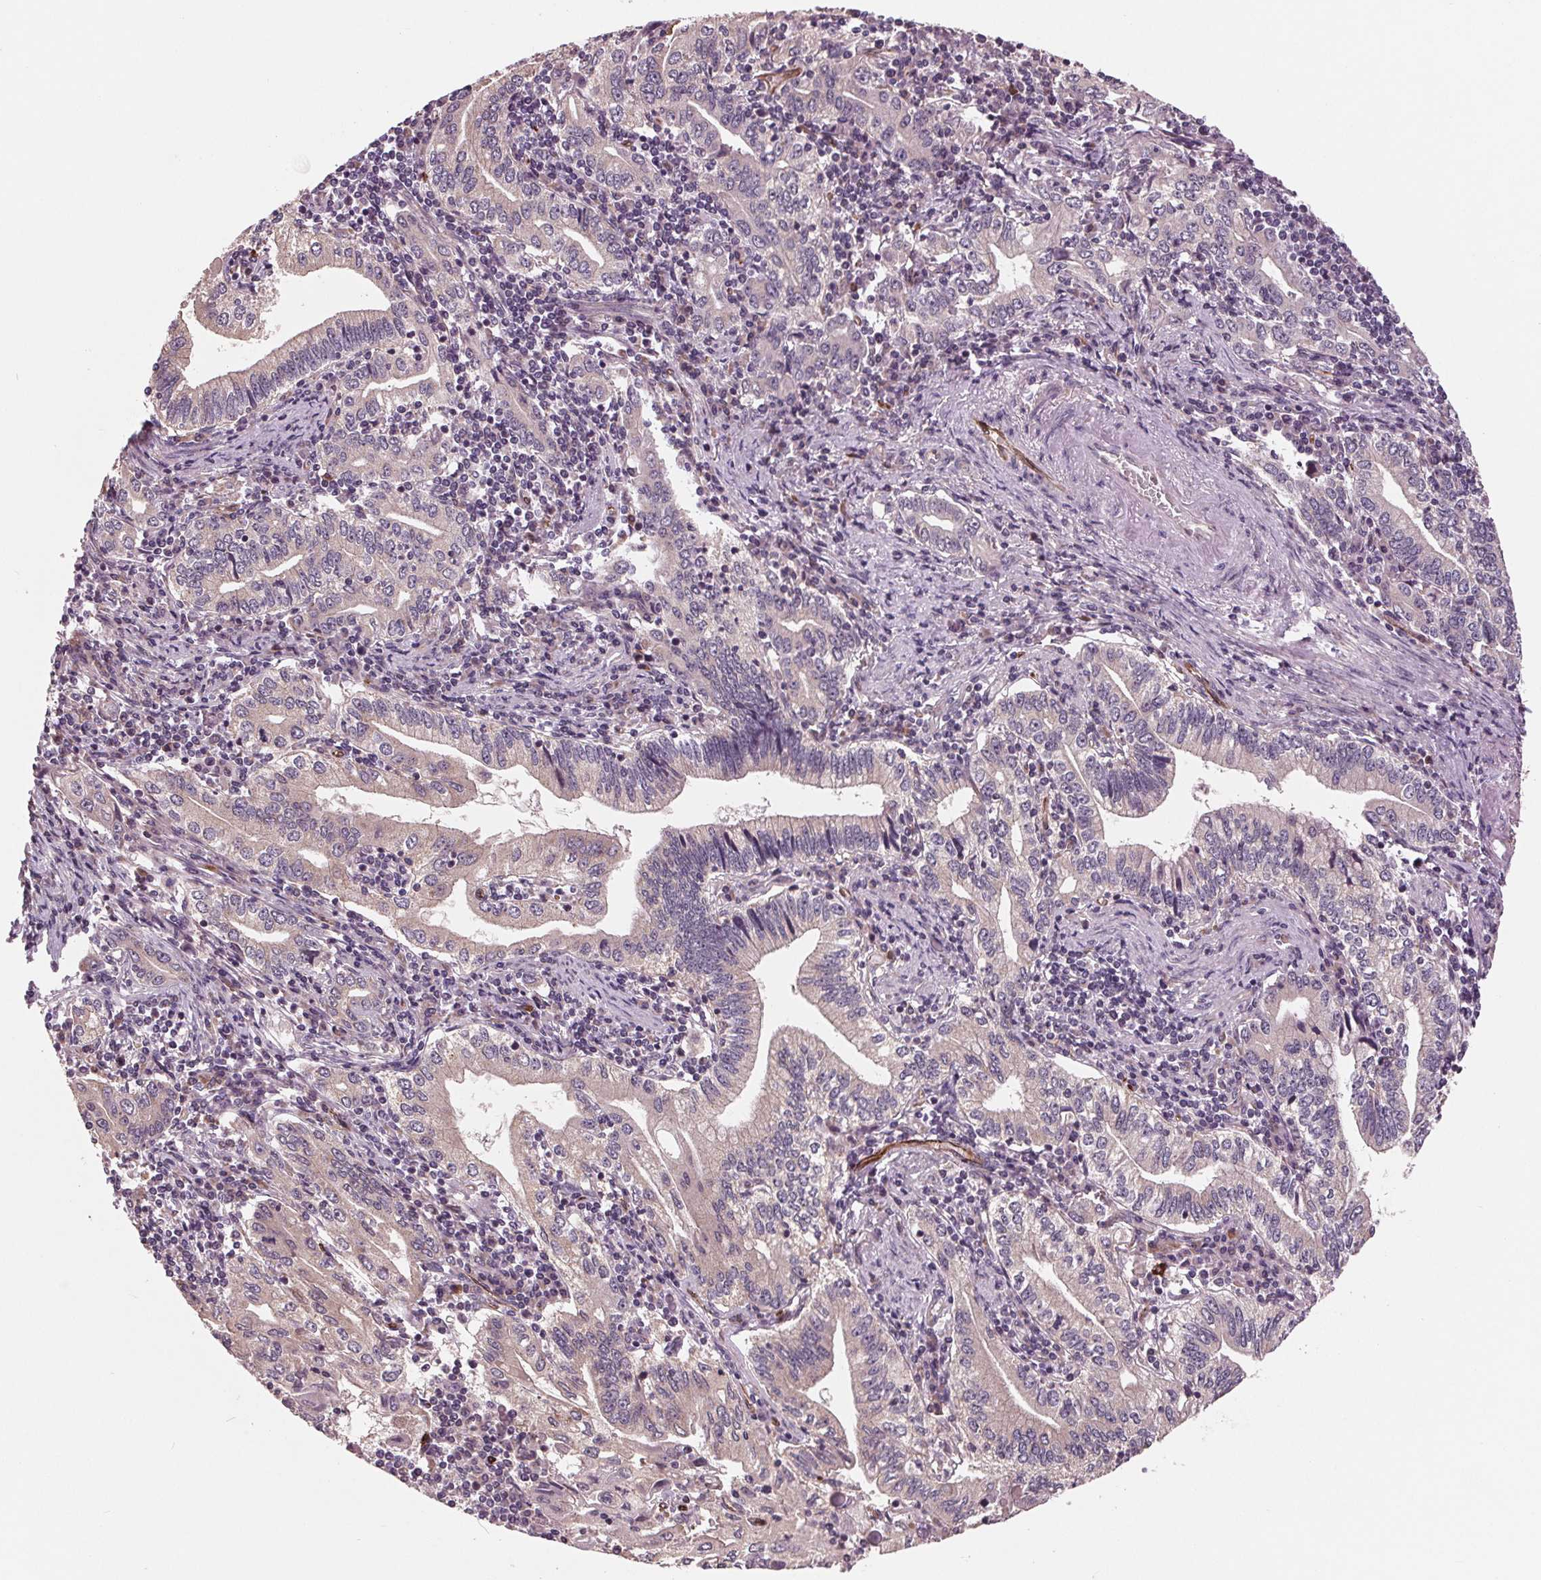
{"staining": {"intensity": "weak", "quantity": "25%-75%", "location": "cytoplasmic/membranous"}, "tissue": "stomach cancer", "cell_type": "Tumor cells", "image_type": "cancer", "snomed": [{"axis": "morphology", "description": "Adenocarcinoma, NOS"}, {"axis": "topography", "description": "Stomach, lower"}], "caption": "Weak cytoplasmic/membranous positivity for a protein is seen in approximately 25%-75% of tumor cells of stomach cancer (adenocarcinoma) using immunohistochemistry (IHC).", "gene": "MAPK8", "patient": {"sex": "female", "age": 72}}